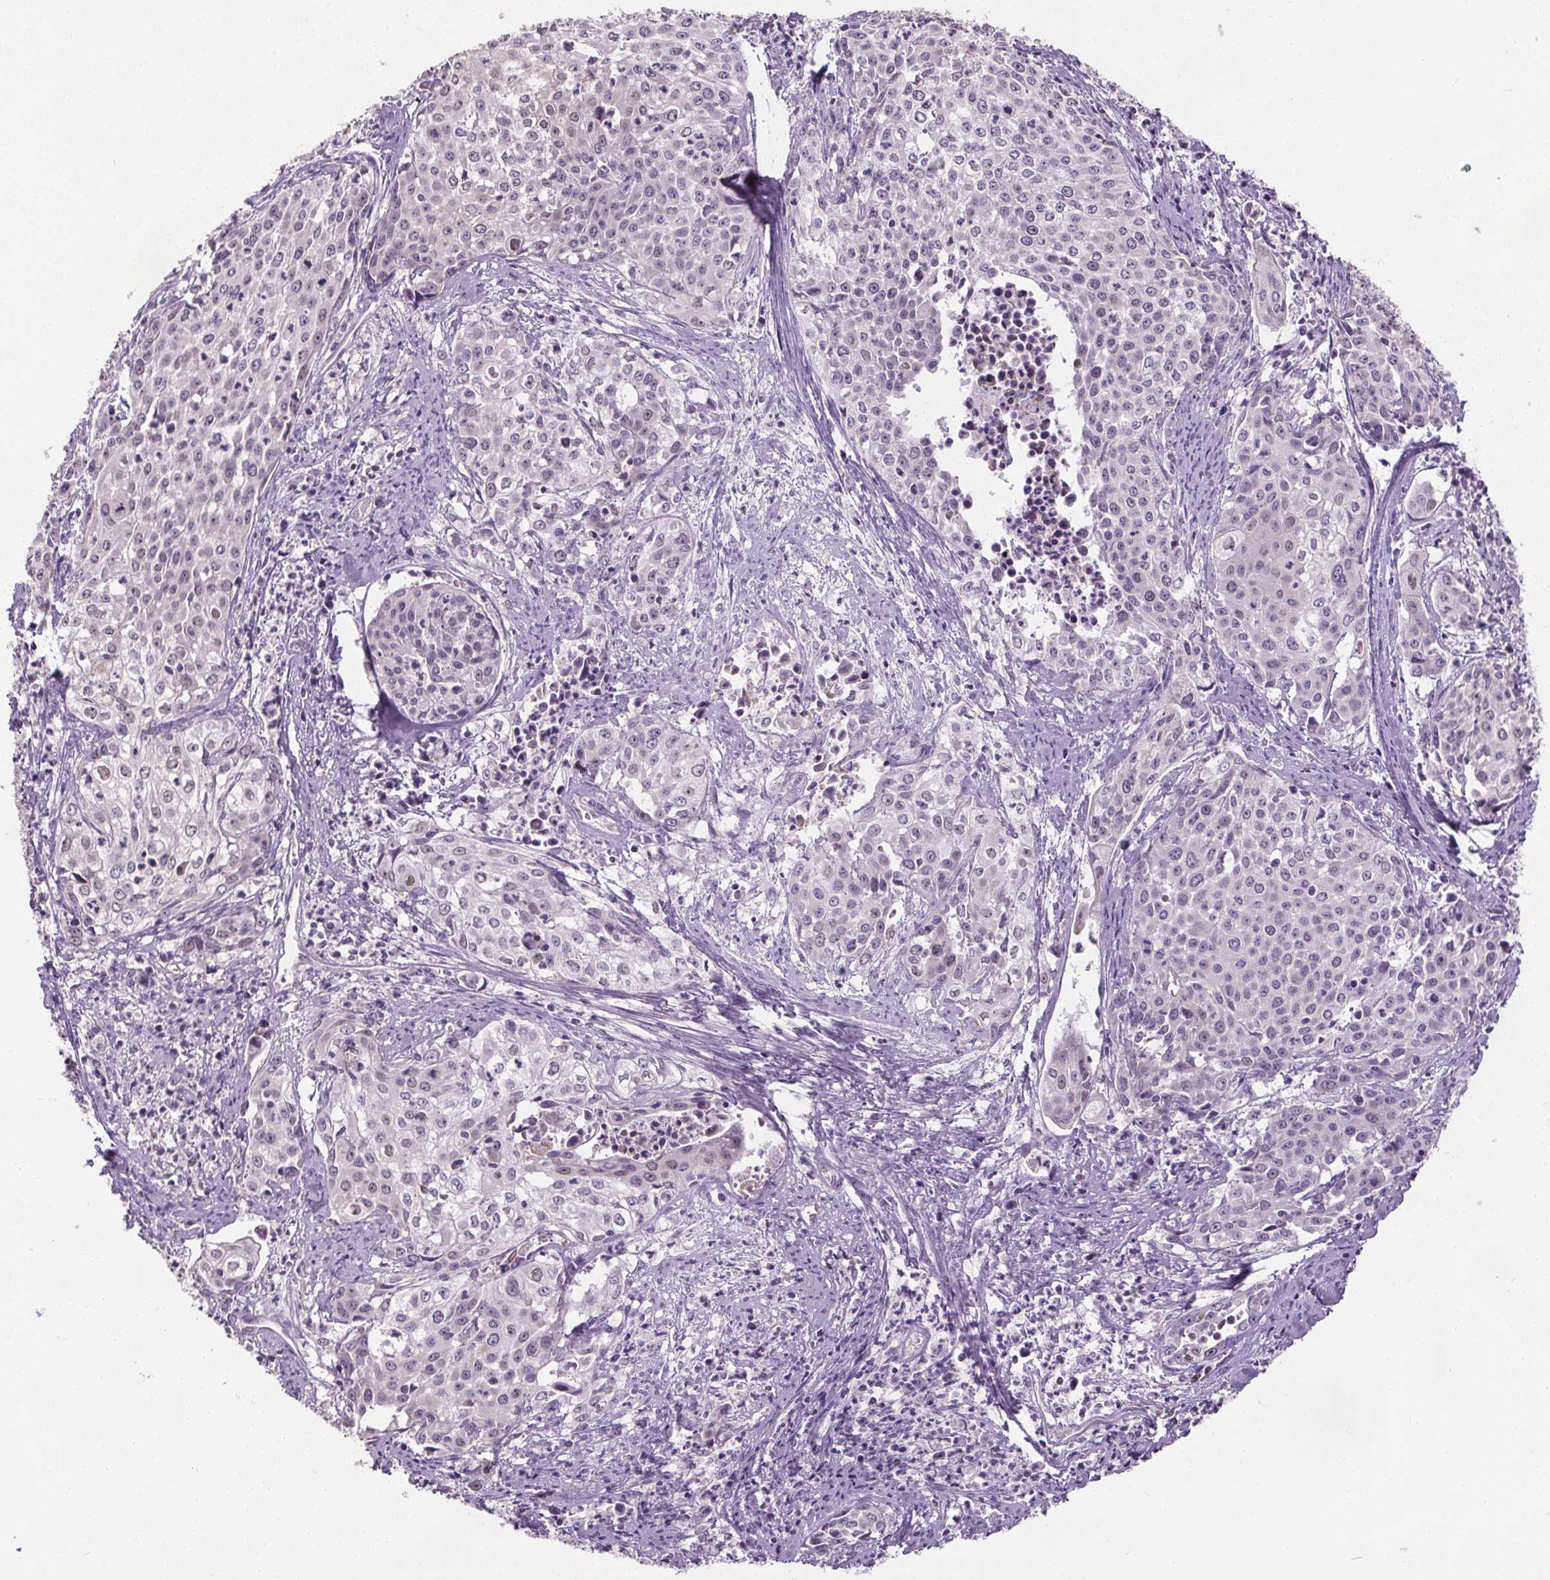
{"staining": {"intensity": "negative", "quantity": "none", "location": "none"}, "tissue": "cervical cancer", "cell_type": "Tumor cells", "image_type": "cancer", "snomed": [{"axis": "morphology", "description": "Squamous cell carcinoma, NOS"}, {"axis": "topography", "description": "Cervix"}], "caption": "A high-resolution micrograph shows IHC staining of cervical cancer, which demonstrates no significant positivity in tumor cells.", "gene": "SLC2A9", "patient": {"sex": "female", "age": 39}}